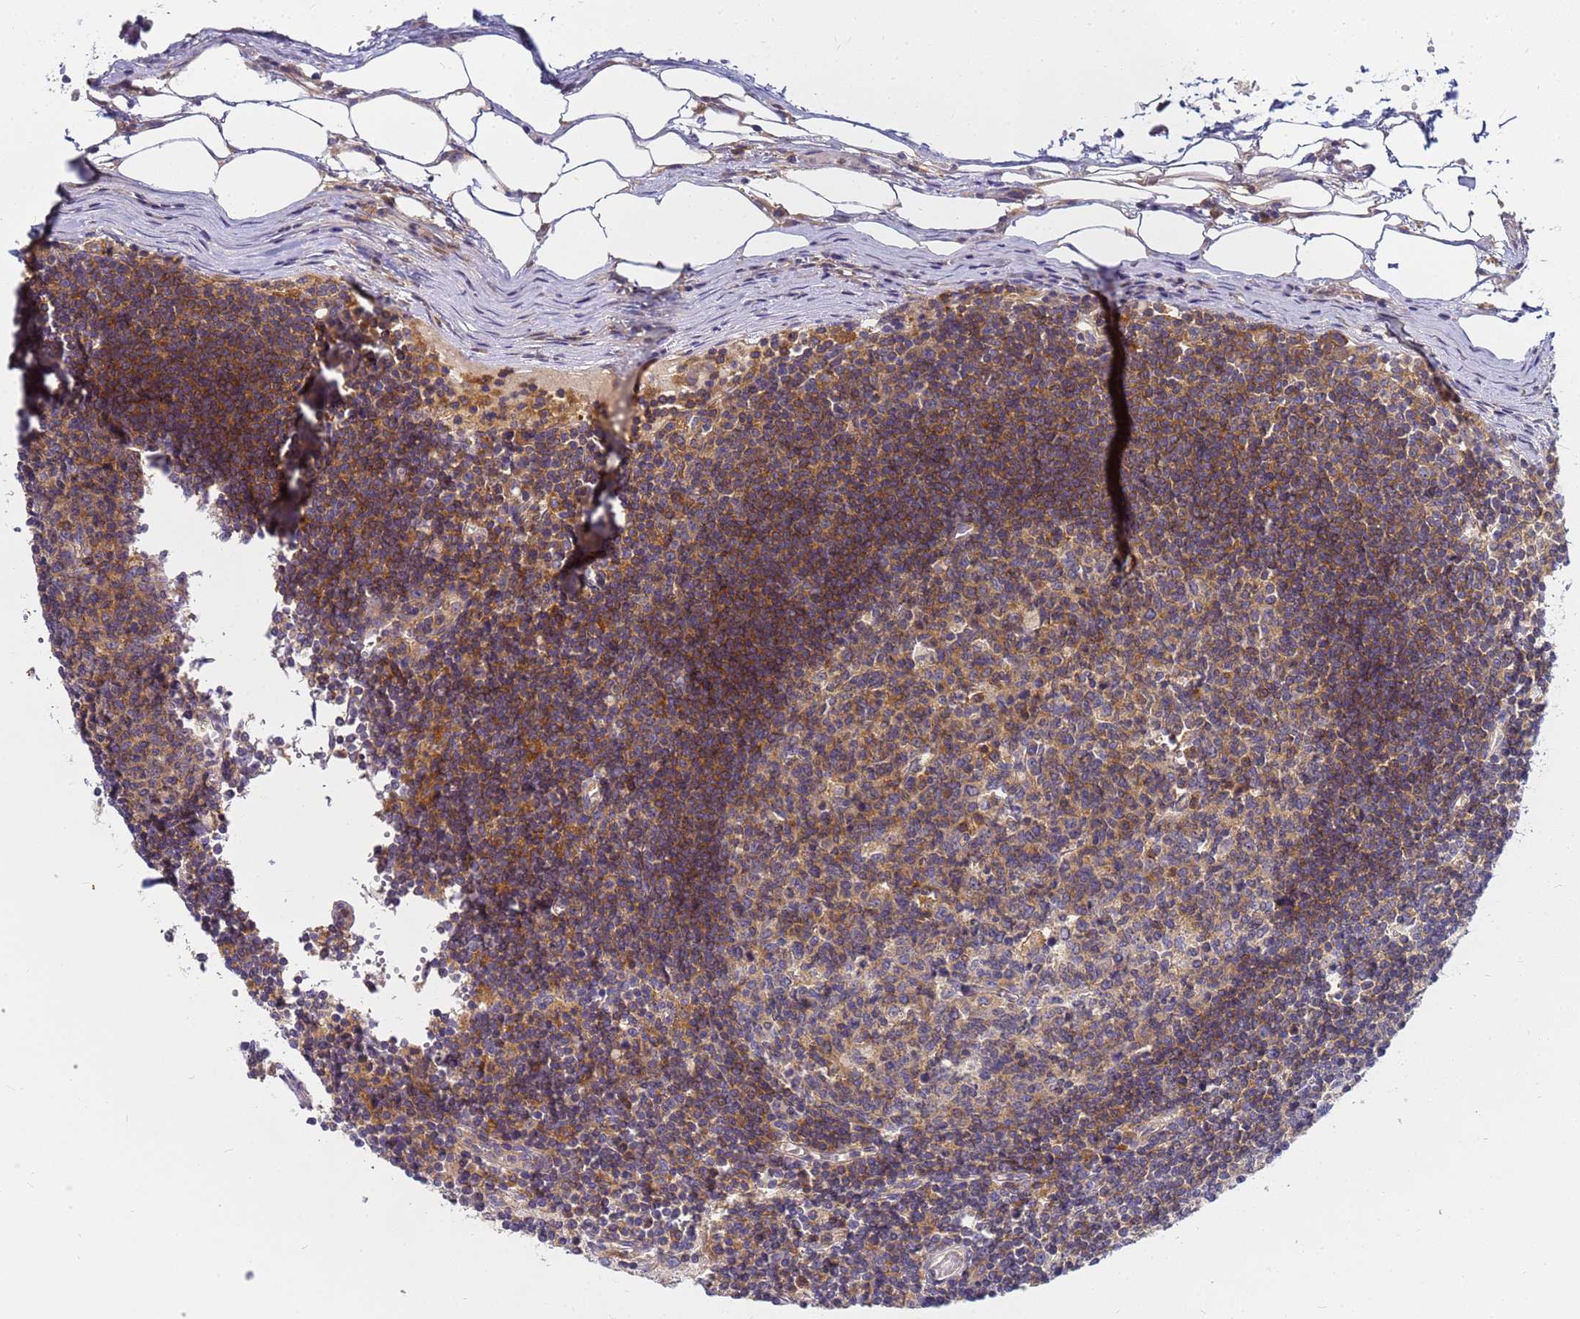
{"staining": {"intensity": "moderate", "quantity": "25%-75%", "location": "cytoplasmic/membranous"}, "tissue": "lymph node", "cell_type": "Germinal center cells", "image_type": "normal", "snomed": [{"axis": "morphology", "description": "Adenocarcinoma, NOS"}, {"axis": "topography", "description": "Lymph node"}], "caption": "IHC of unremarkable lymph node shows medium levels of moderate cytoplasmic/membranous positivity in approximately 25%-75% of germinal center cells.", "gene": "CHM", "patient": {"sex": "female", "age": 62}}